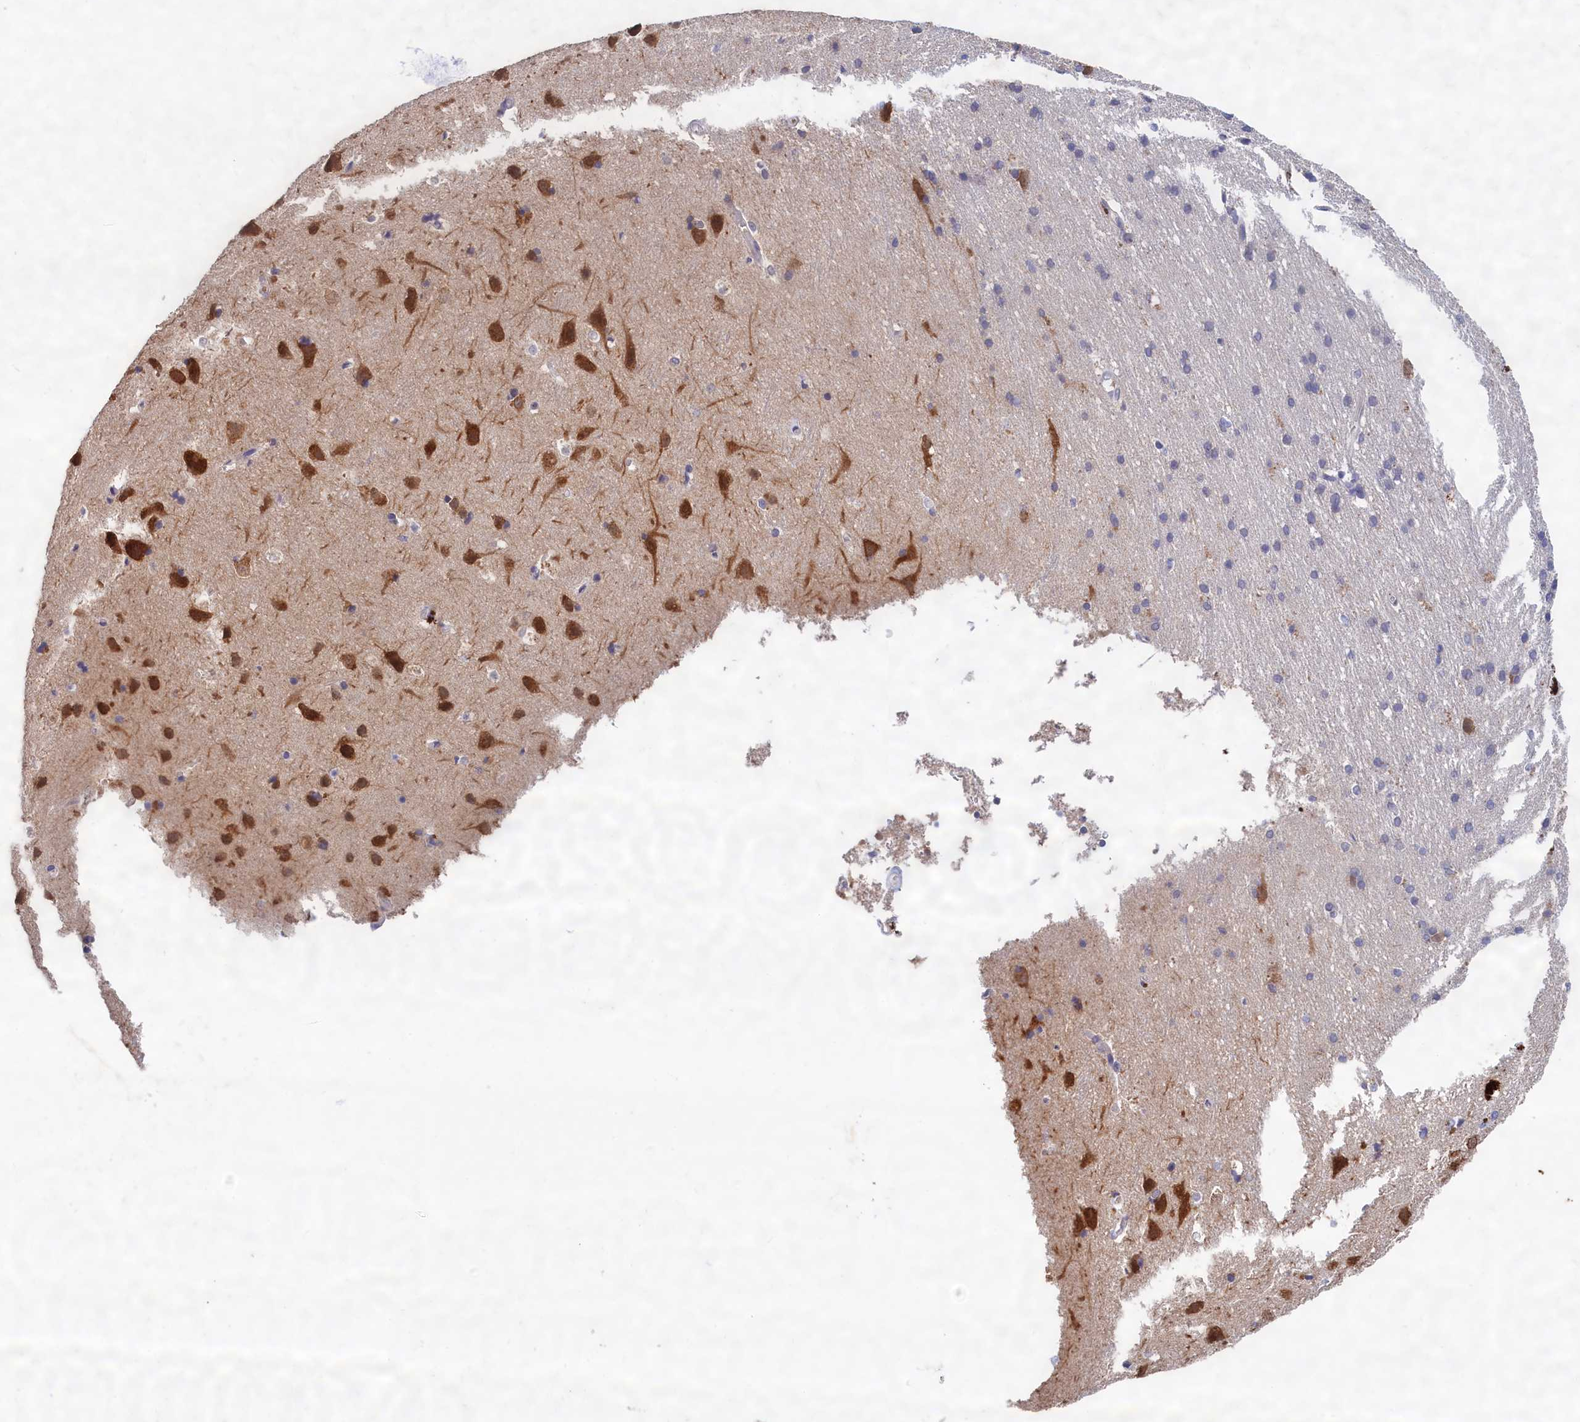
{"staining": {"intensity": "negative", "quantity": "none", "location": "none"}, "tissue": "cerebral cortex", "cell_type": "Endothelial cells", "image_type": "normal", "snomed": [{"axis": "morphology", "description": "Normal tissue, NOS"}, {"axis": "topography", "description": "Cerebral cortex"}], "caption": "IHC histopathology image of unremarkable cerebral cortex stained for a protein (brown), which exhibits no expression in endothelial cells.", "gene": "CELF5", "patient": {"sex": "male", "age": 54}}